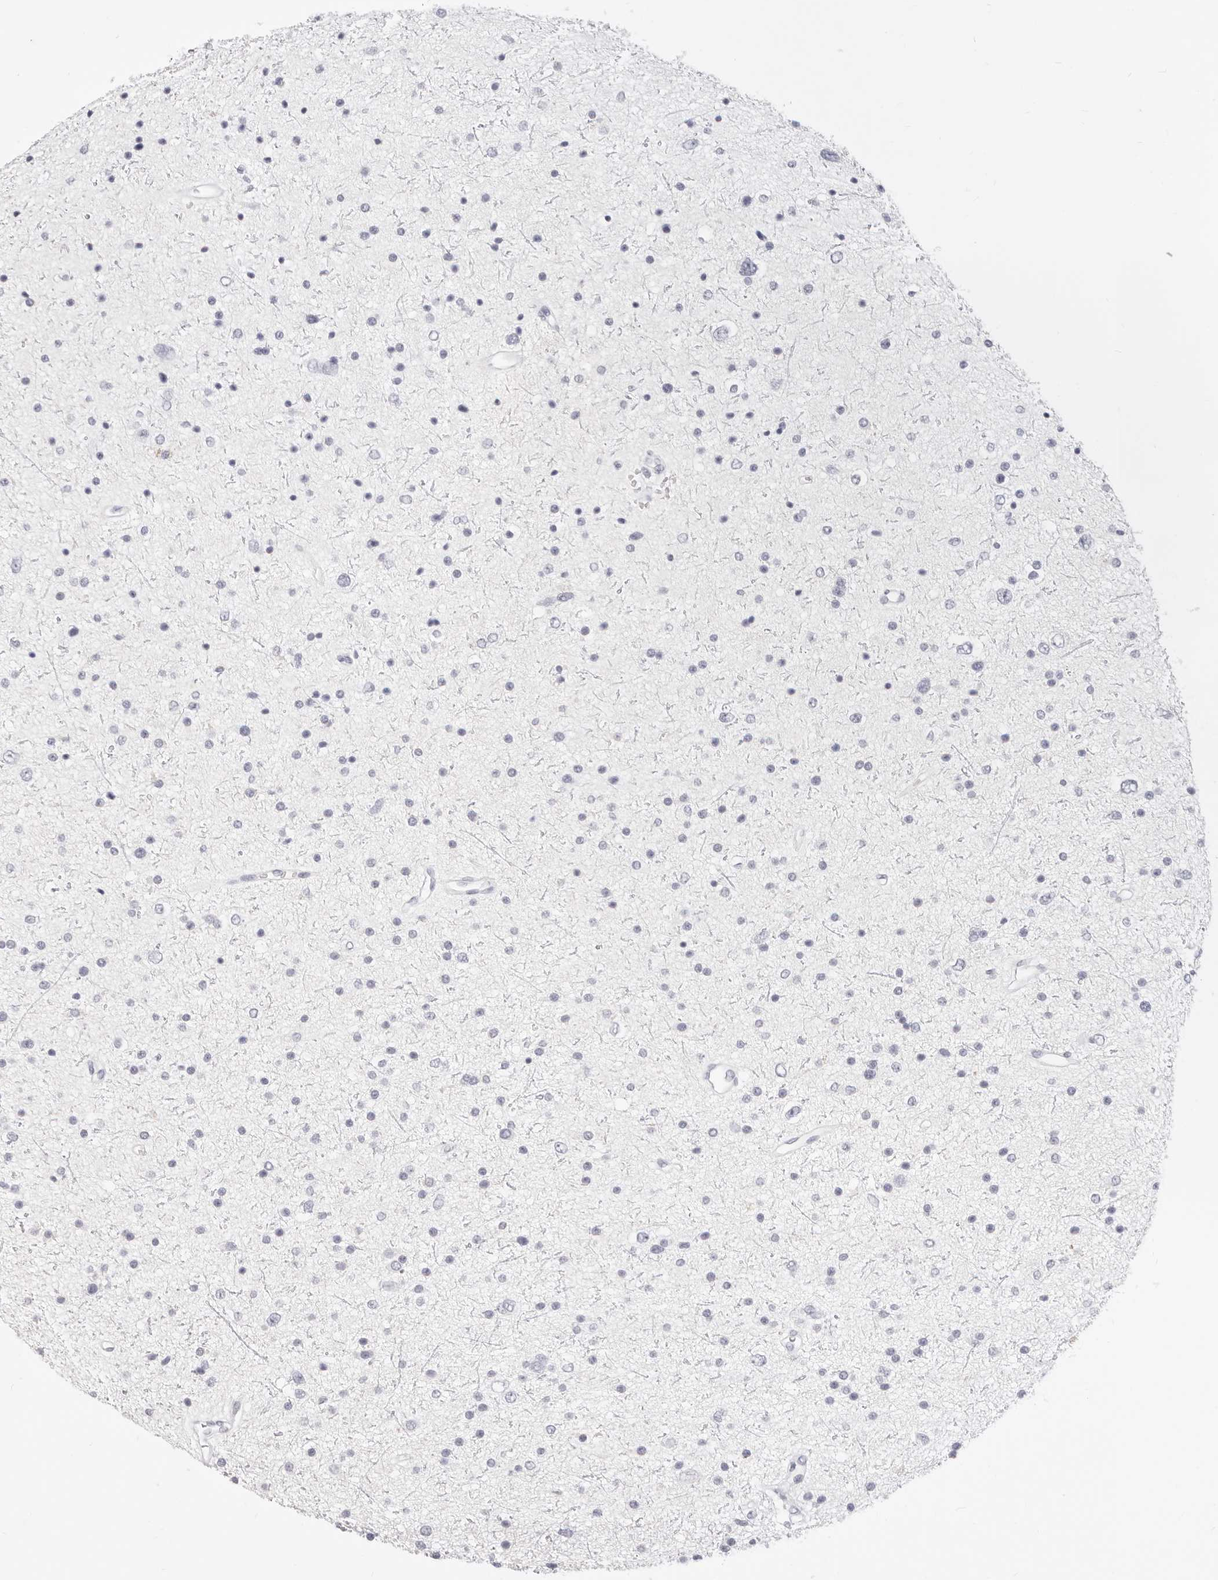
{"staining": {"intensity": "negative", "quantity": "none", "location": "none"}, "tissue": "glioma", "cell_type": "Tumor cells", "image_type": "cancer", "snomed": [{"axis": "morphology", "description": "Glioma, malignant, Low grade"}, {"axis": "topography", "description": "Brain"}], "caption": "There is no significant staining in tumor cells of glioma.", "gene": "CAMP", "patient": {"sex": "female", "age": 37}}